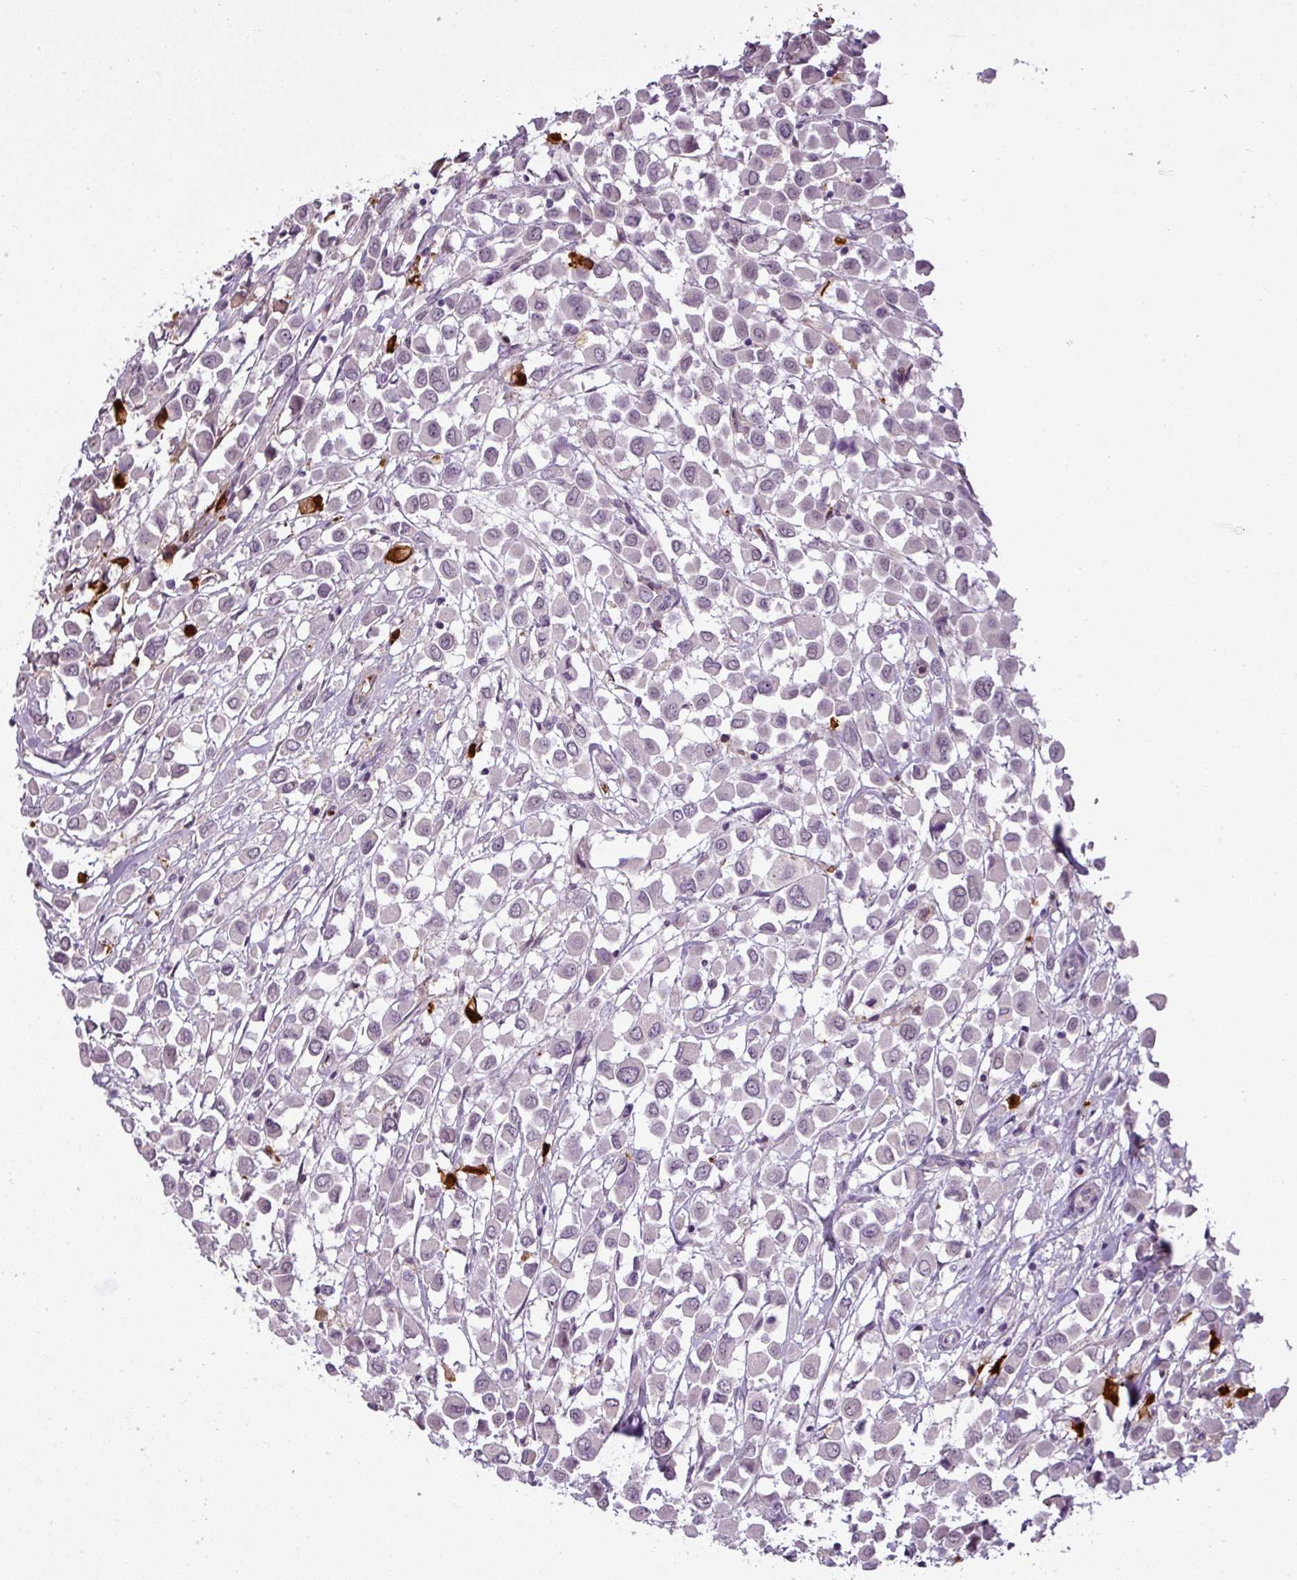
{"staining": {"intensity": "negative", "quantity": "none", "location": "none"}, "tissue": "breast cancer", "cell_type": "Tumor cells", "image_type": "cancer", "snomed": [{"axis": "morphology", "description": "Duct carcinoma"}, {"axis": "topography", "description": "Breast"}], "caption": "Image shows no protein expression in tumor cells of breast cancer (invasive ductal carcinoma) tissue.", "gene": "APOC1", "patient": {"sex": "female", "age": 61}}